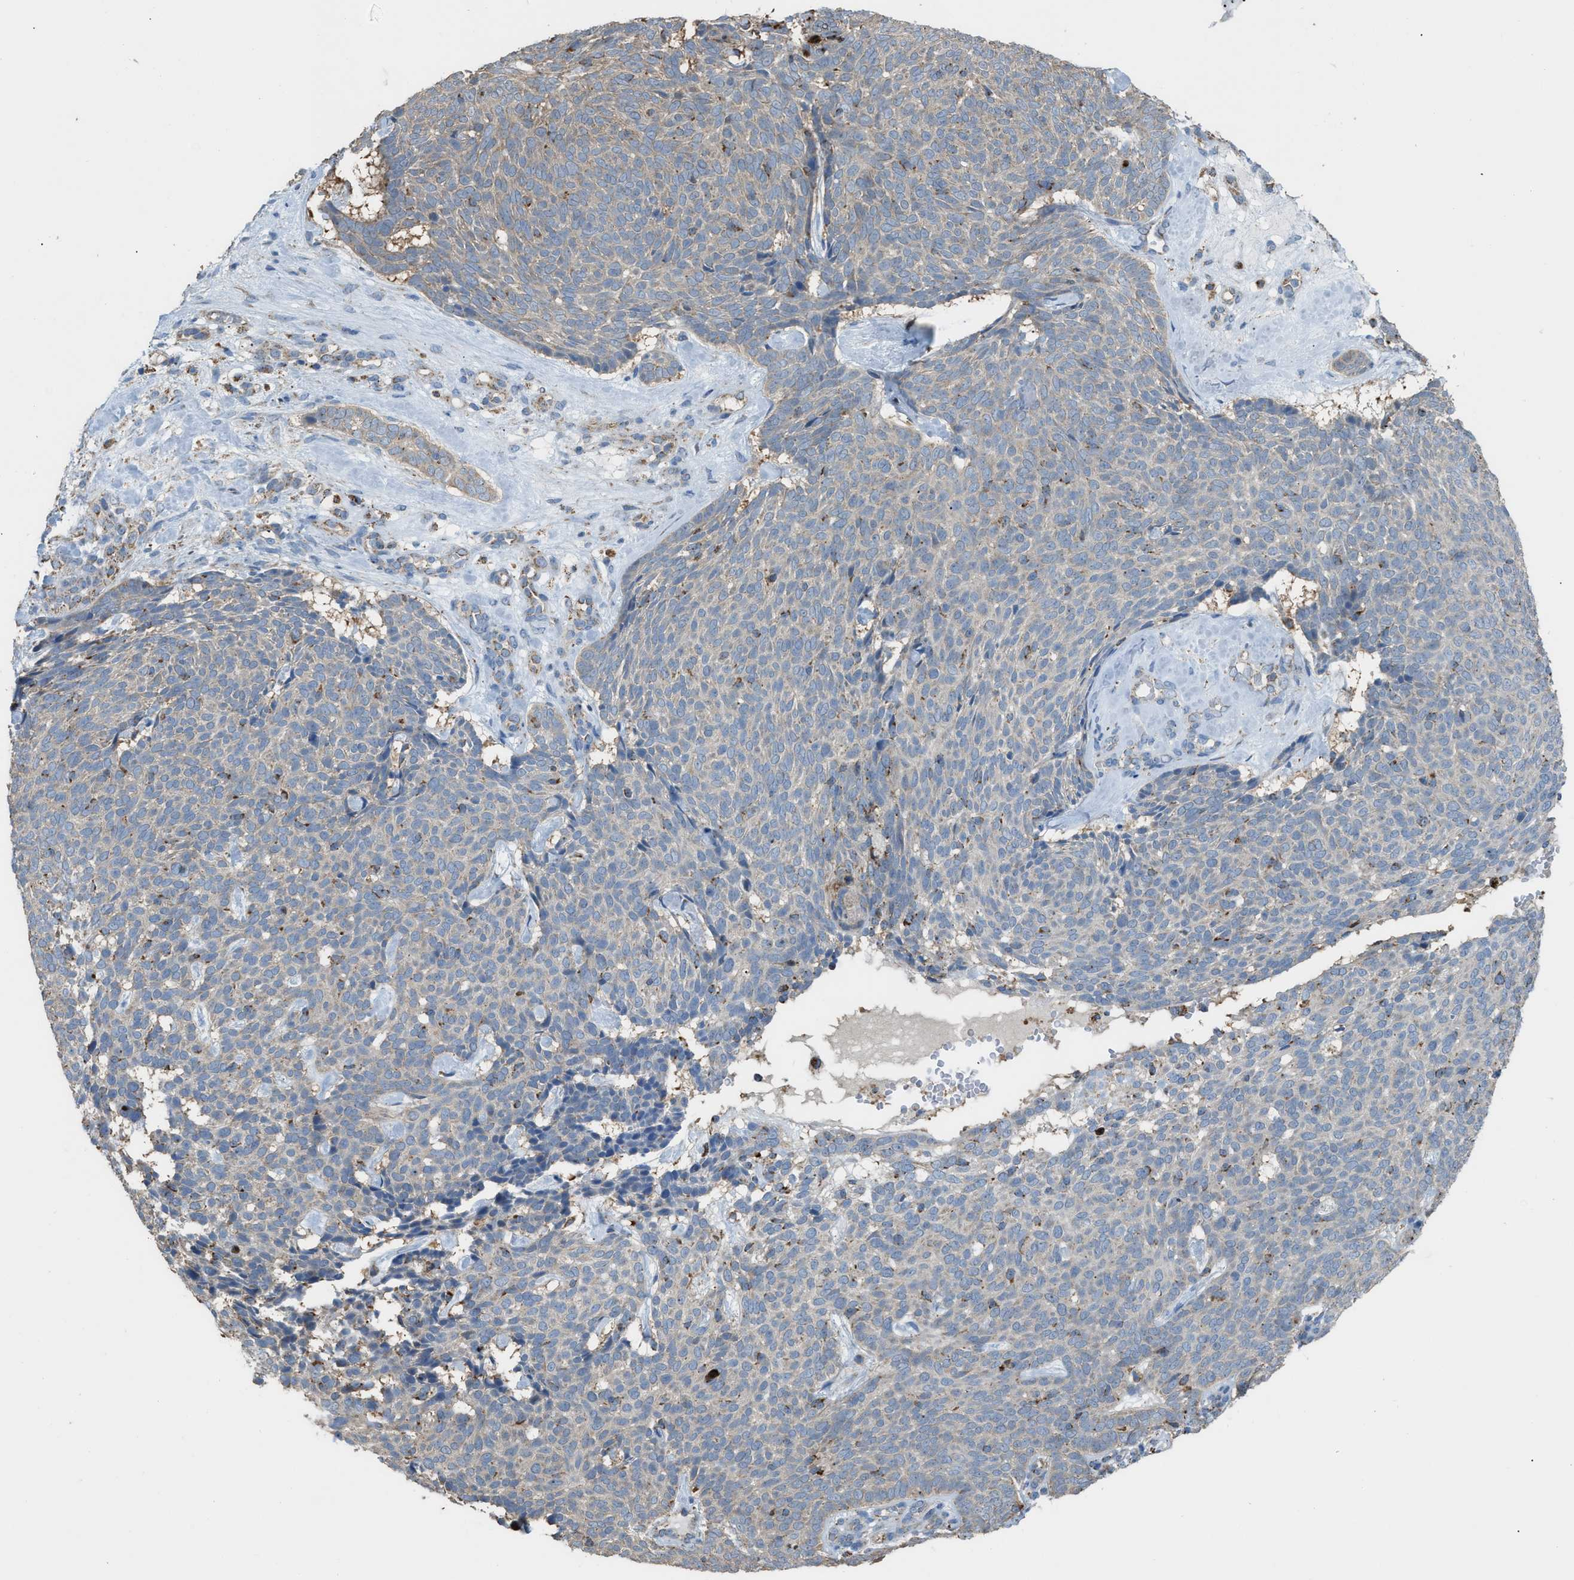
{"staining": {"intensity": "negative", "quantity": "none", "location": "none"}, "tissue": "skin cancer", "cell_type": "Tumor cells", "image_type": "cancer", "snomed": [{"axis": "morphology", "description": "Basal cell carcinoma"}, {"axis": "topography", "description": "Skin"}], "caption": "High power microscopy micrograph of an immunohistochemistry micrograph of skin basal cell carcinoma, revealing no significant staining in tumor cells.", "gene": "ETFB", "patient": {"sex": "male", "age": 61}}